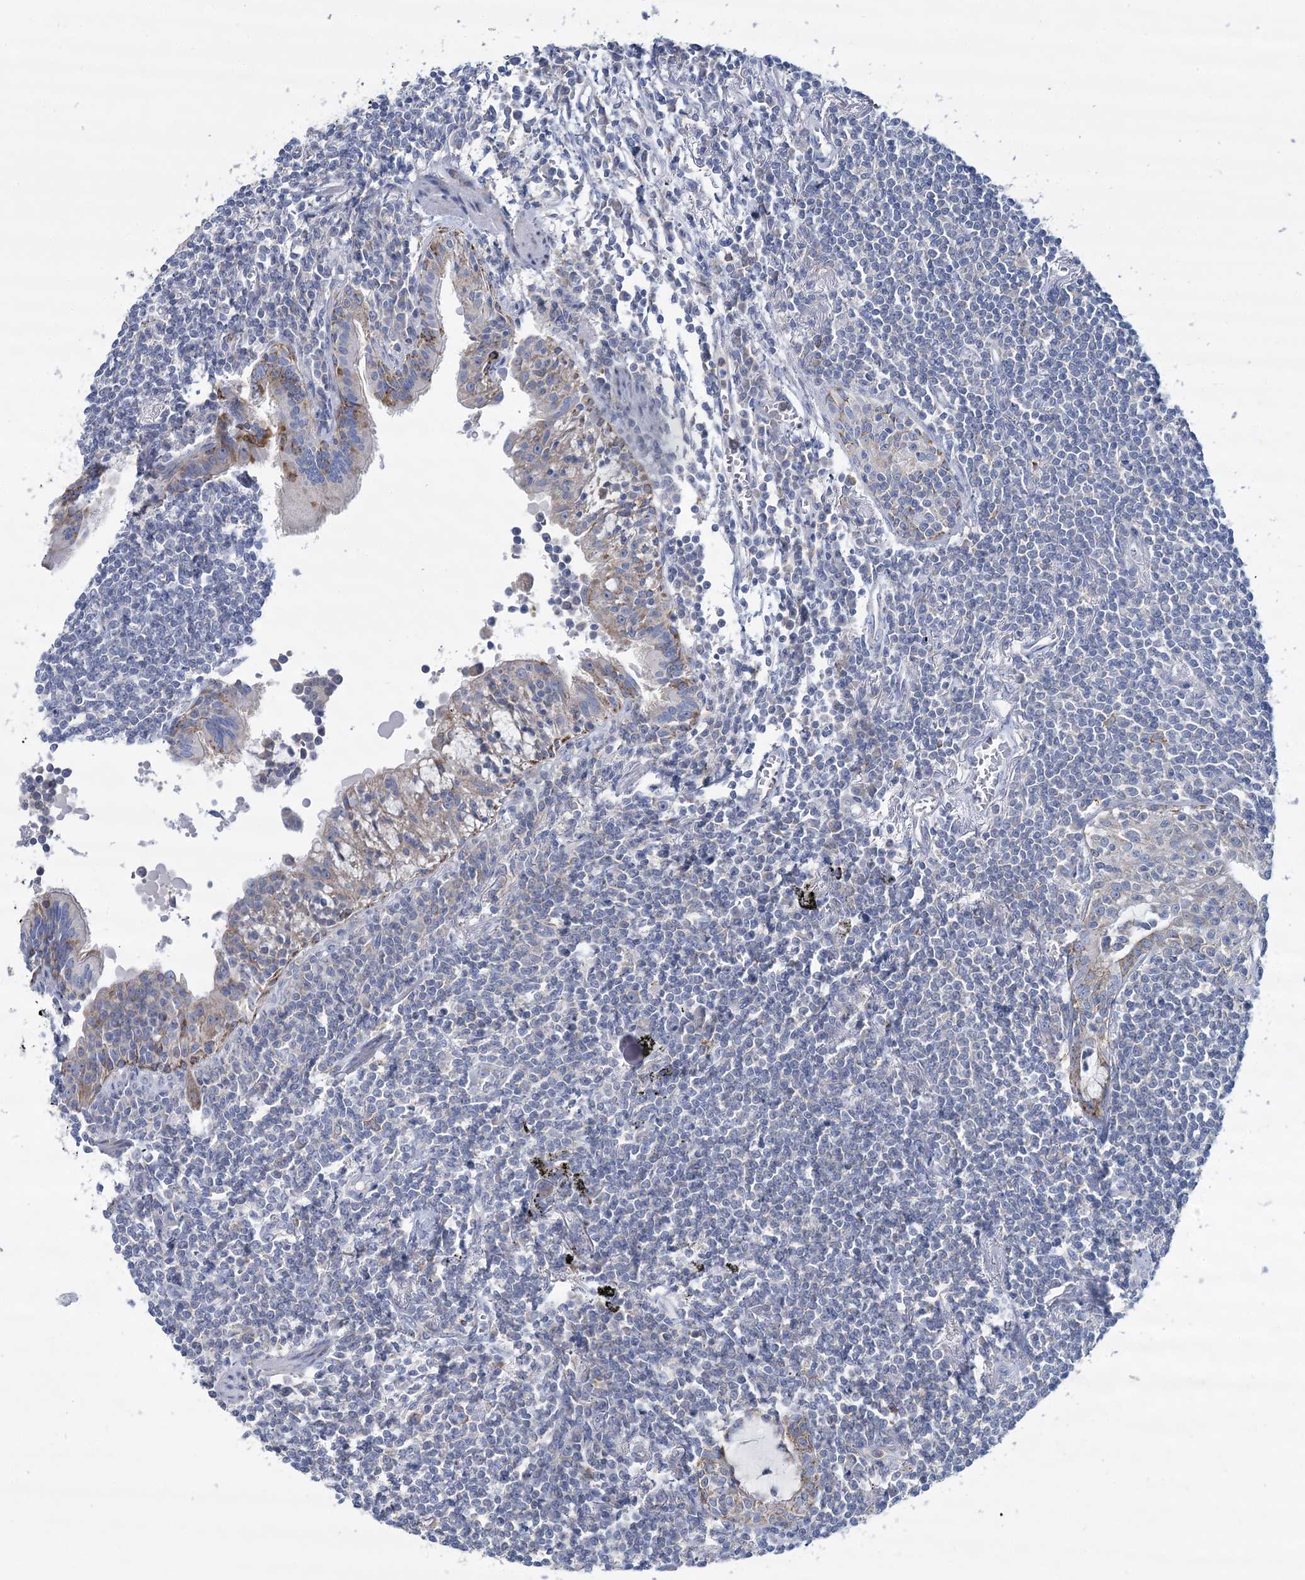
{"staining": {"intensity": "negative", "quantity": "none", "location": "none"}, "tissue": "lymphoma", "cell_type": "Tumor cells", "image_type": "cancer", "snomed": [{"axis": "morphology", "description": "Malignant lymphoma, non-Hodgkin's type, Low grade"}, {"axis": "topography", "description": "Lung"}], "caption": "Tumor cells are negative for brown protein staining in malignant lymphoma, non-Hodgkin's type (low-grade).", "gene": "THUMPD3", "patient": {"sex": "female", "age": 71}}